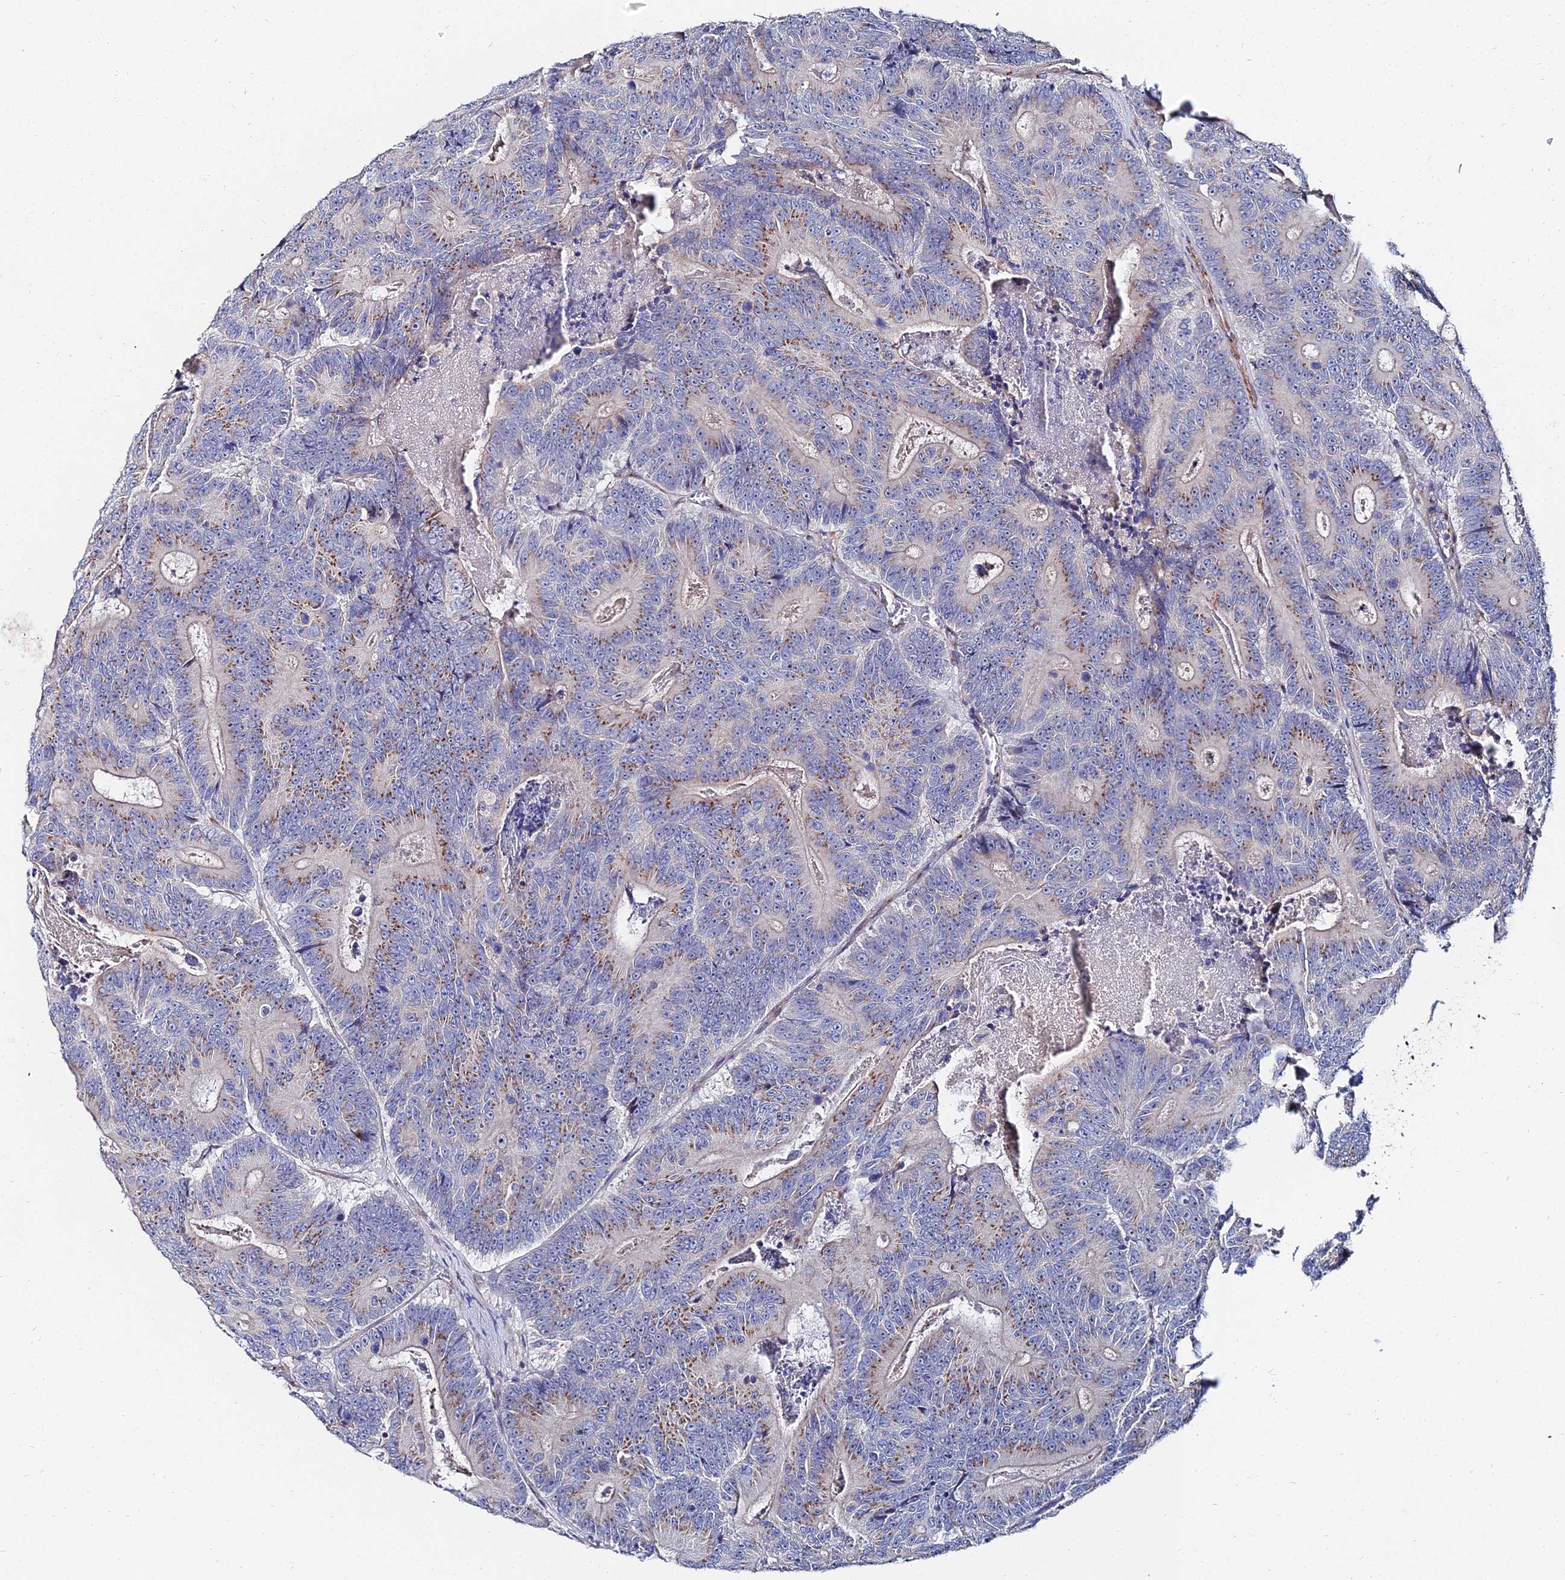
{"staining": {"intensity": "moderate", "quantity": "25%-75%", "location": "cytoplasmic/membranous"}, "tissue": "colorectal cancer", "cell_type": "Tumor cells", "image_type": "cancer", "snomed": [{"axis": "morphology", "description": "Adenocarcinoma, NOS"}, {"axis": "topography", "description": "Colon"}], "caption": "Immunohistochemical staining of adenocarcinoma (colorectal) reveals moderate cytoplasmic/membranous protein staining in about 25%-75% of tumor cells.", "gene": "BORCS8", "patient": {"sex": "male", "age": 83}}